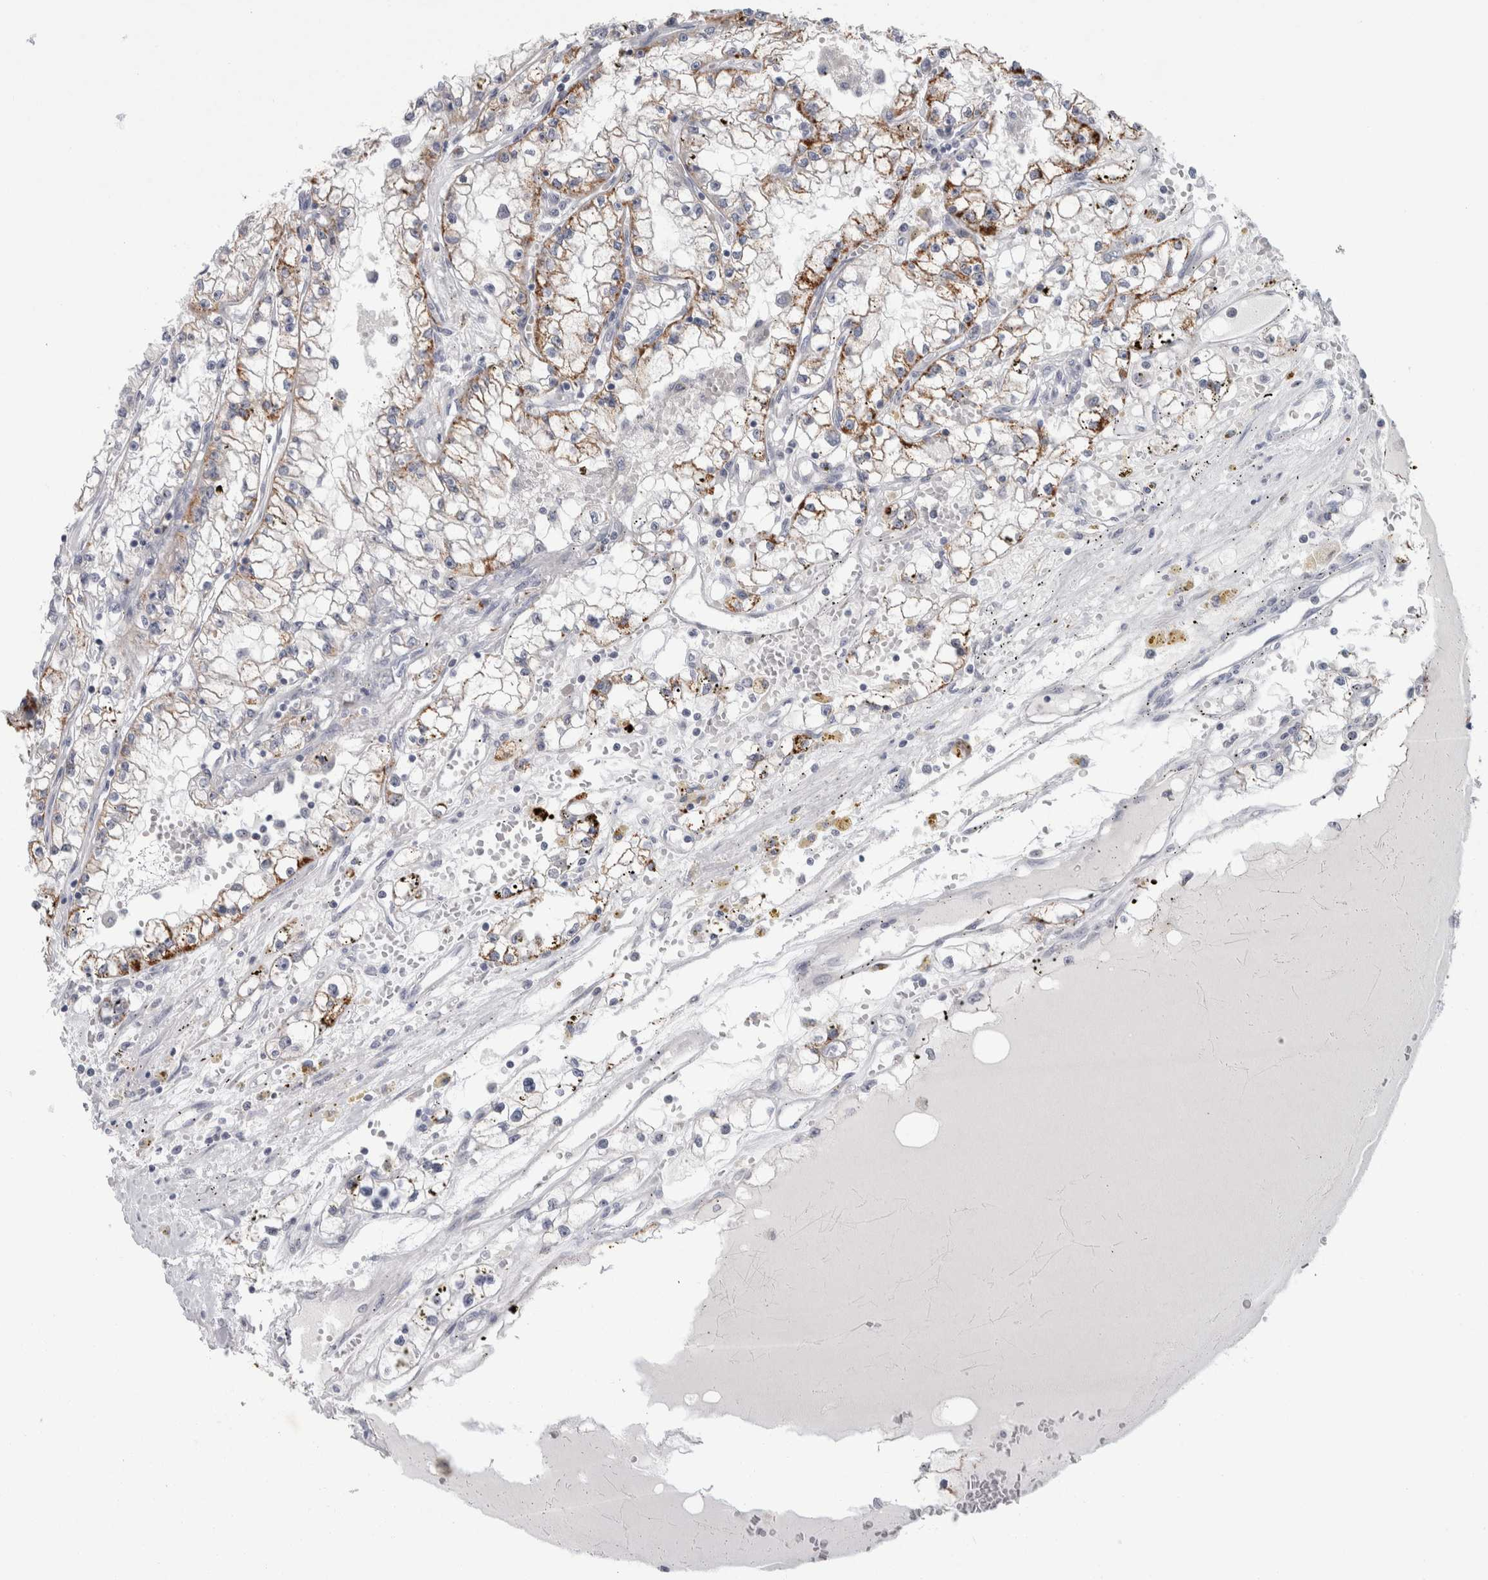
{"staining": {"intensity": "moderate", "quantity": "25%-75%", "location": "cytoplasmic/membranous"}, "tissue": "renal cancer", "cell_type": "Tumor cells", "image_type": "cancer", "snomed": [{"axis": "morphology", "description": "Adenocarcinoma, NOS"}, {"axis": "topography", "description": "Kidney"}], "caption": "This is a photomicrograph of immunohistochemistry staining of renal adenocarcinoma, which shows moderate staining in the cytoplasmic/membranous of tumor cells.", "gene": "NIPA1", "patient": {"sex": "male", "age": 56}}